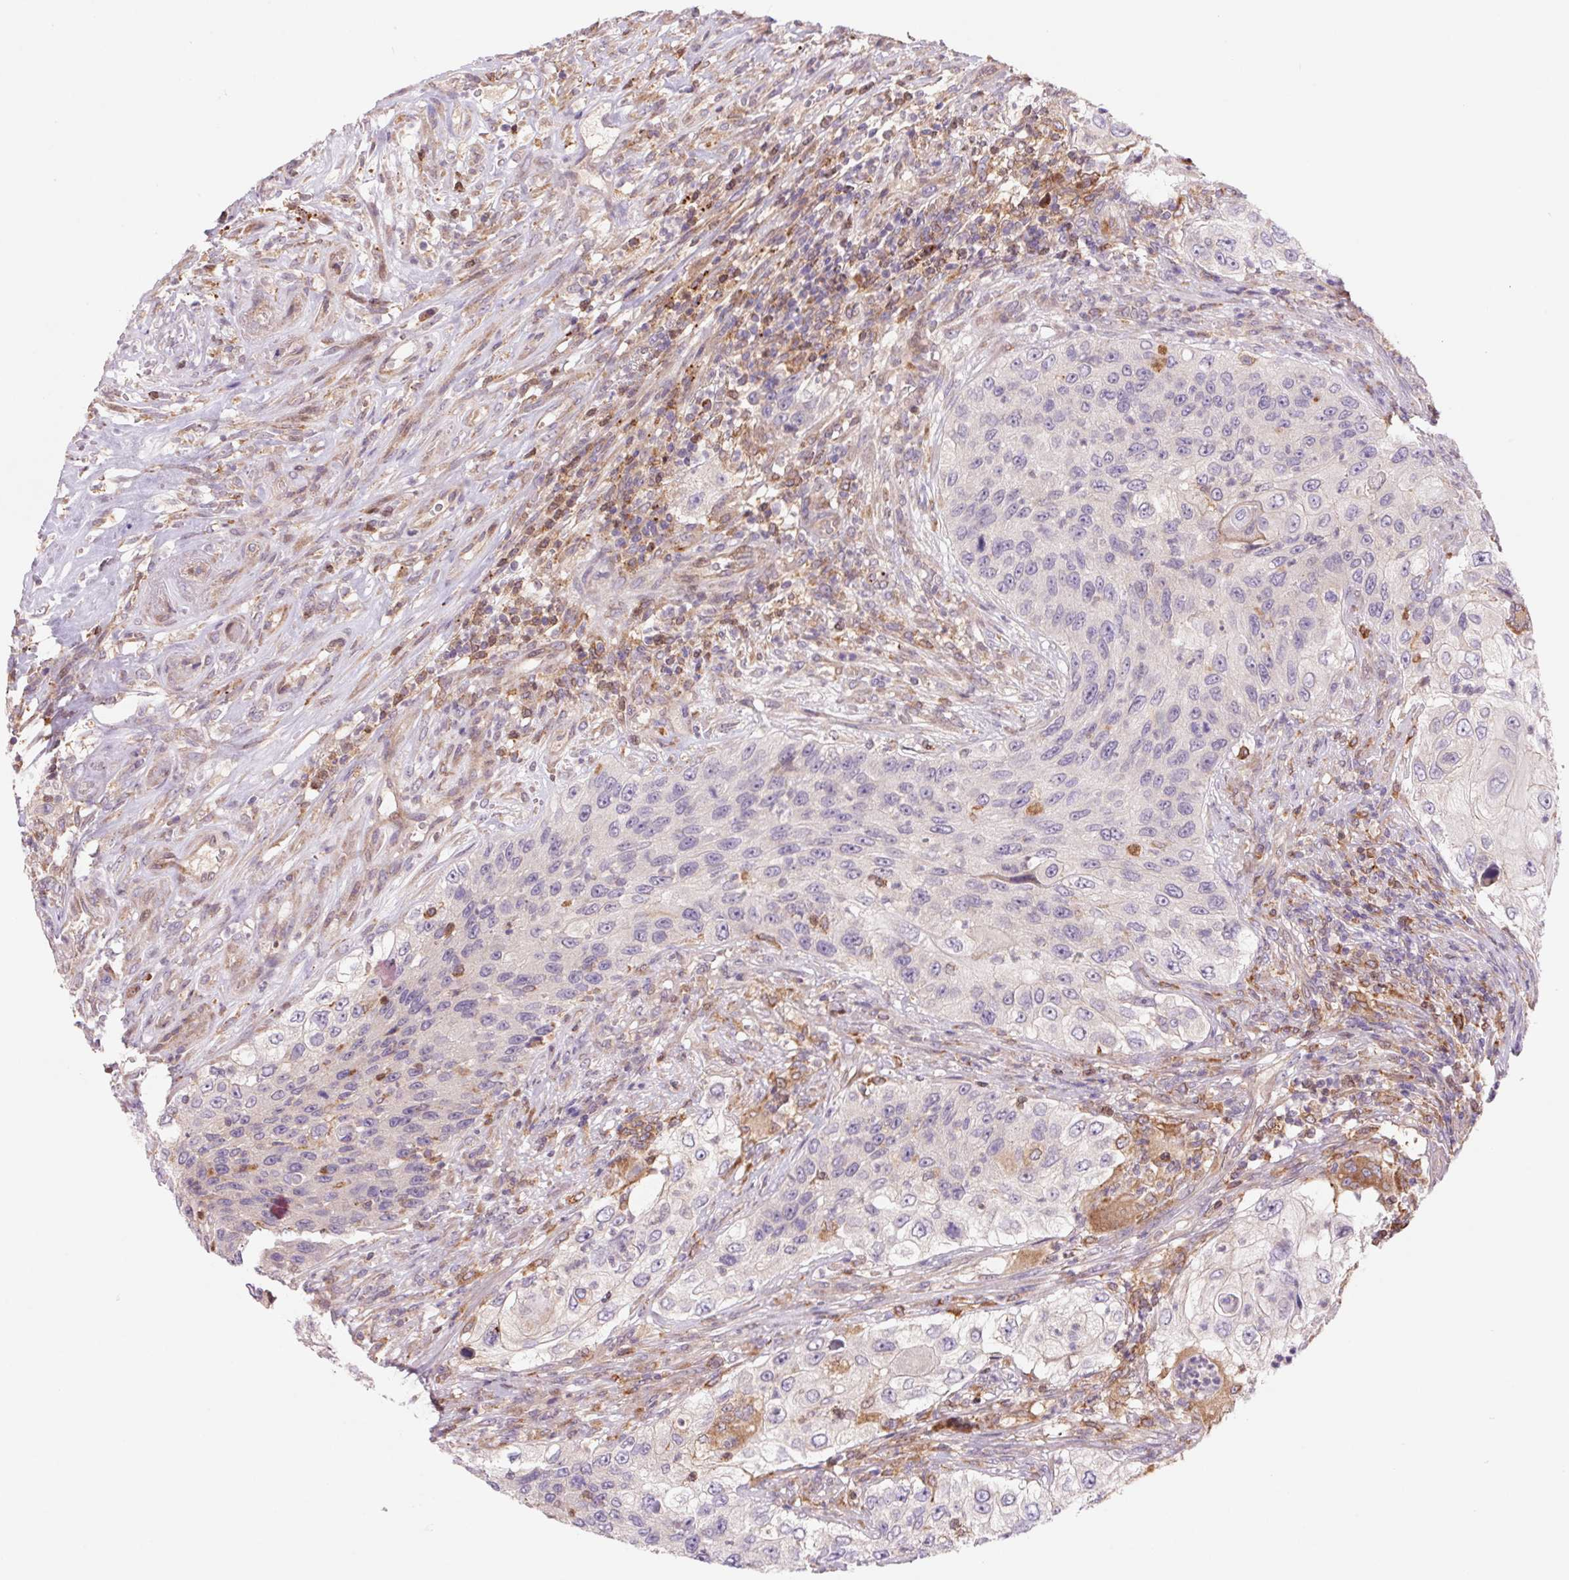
{"staining": {"intensity": "negative", "quantity": "none", "location": "none"}, "tissue": "urothelial cancer", "cell_type": "Tumor cells", "image_type": "cancer", "snomed": [{"axis": "morphology", "description": "Urothelial carcinoma, High grade"}, {"axis": "topography", "description": "Urinary bladder"}], "caption": "Immunohistochemistry photomicrograph of neoplastic tissue: high-grade urothelial carcinoma stained with DAB exhibits no significant protein staining in tumor cells.", "gene": "KLHL20", "patient": {"sex": "female", "age": 60}}